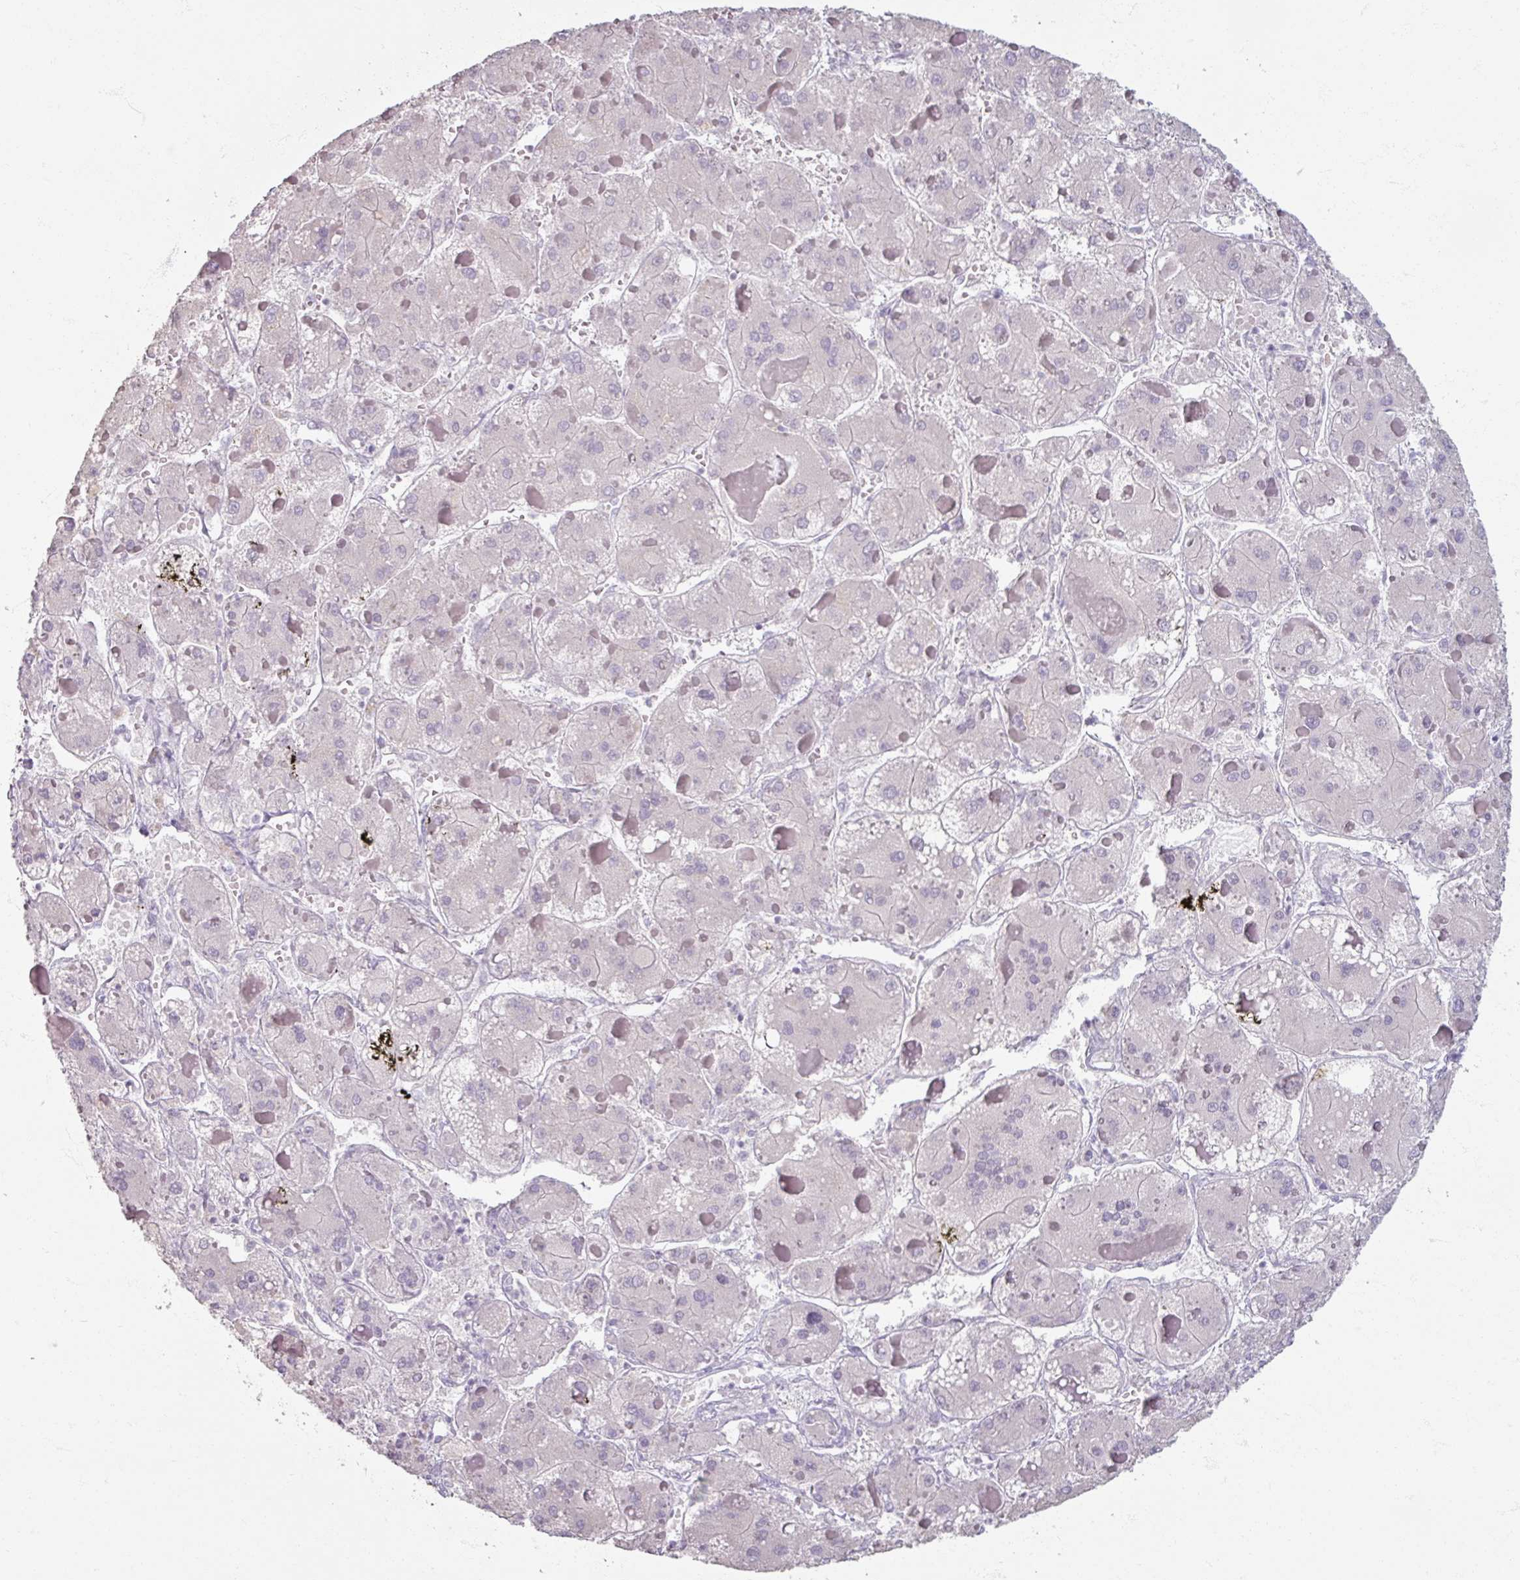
{"staining": {"intensity": "negative", "quantity": "none", "location": "none"}, "tissue": "liver cancer", "cell_type": "Tumor cells", "image_type": "cancer", "snomed": [{"axis": "morphology", "description": "Carcinoma, Hepatocellular, NOS"}, {"axis": "topography", "description": "Liver"}], "caption": "Histopathology image shows no protein expression in tumor cells of liver hepatocellular carcinoma tissue.", "gene": "TG", "patient": {"sex": "female", "age": 73}}